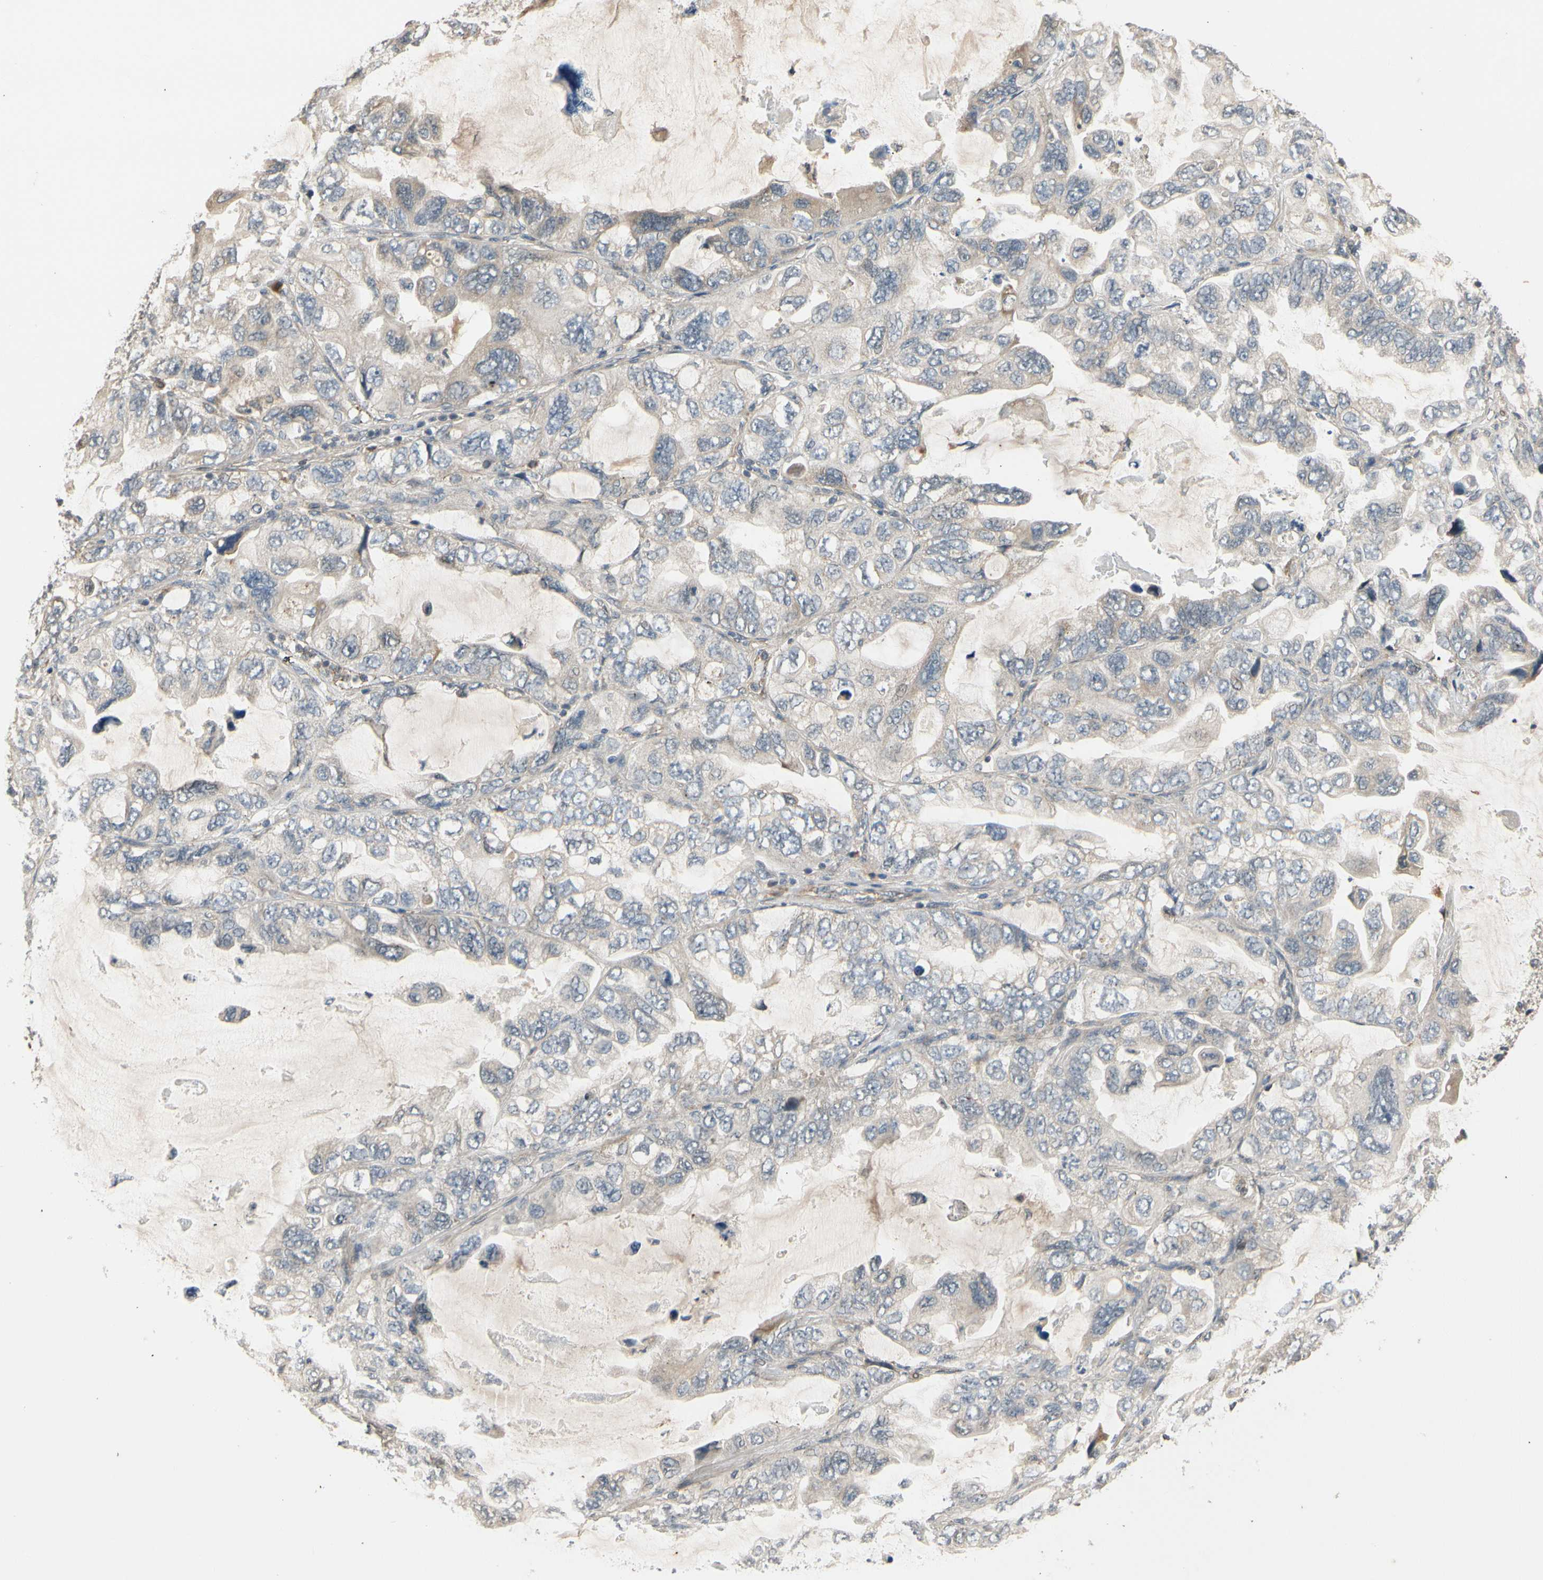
{"staining": {"intensity": "weak", "quantity": ">75%", "location": "cytoplasmic/membranous"}, "tissue": "lung cancer", "cell_type": "Tumor cells", "image_type": "cancer", "snomed": [{"axis": "morphology", "description": "Squamous cell carcinoma, NOS"}, {"axis": "topography", "description": "Lung"}], "caption": "A histopathology image of human squamous cell carcinoma (lung) stained for a protein displays weak cytoplasmic/membranous brown staining in tumor cells.", "gene": "ATP2C1", "patient": {"sex": "female", "age": 73}}